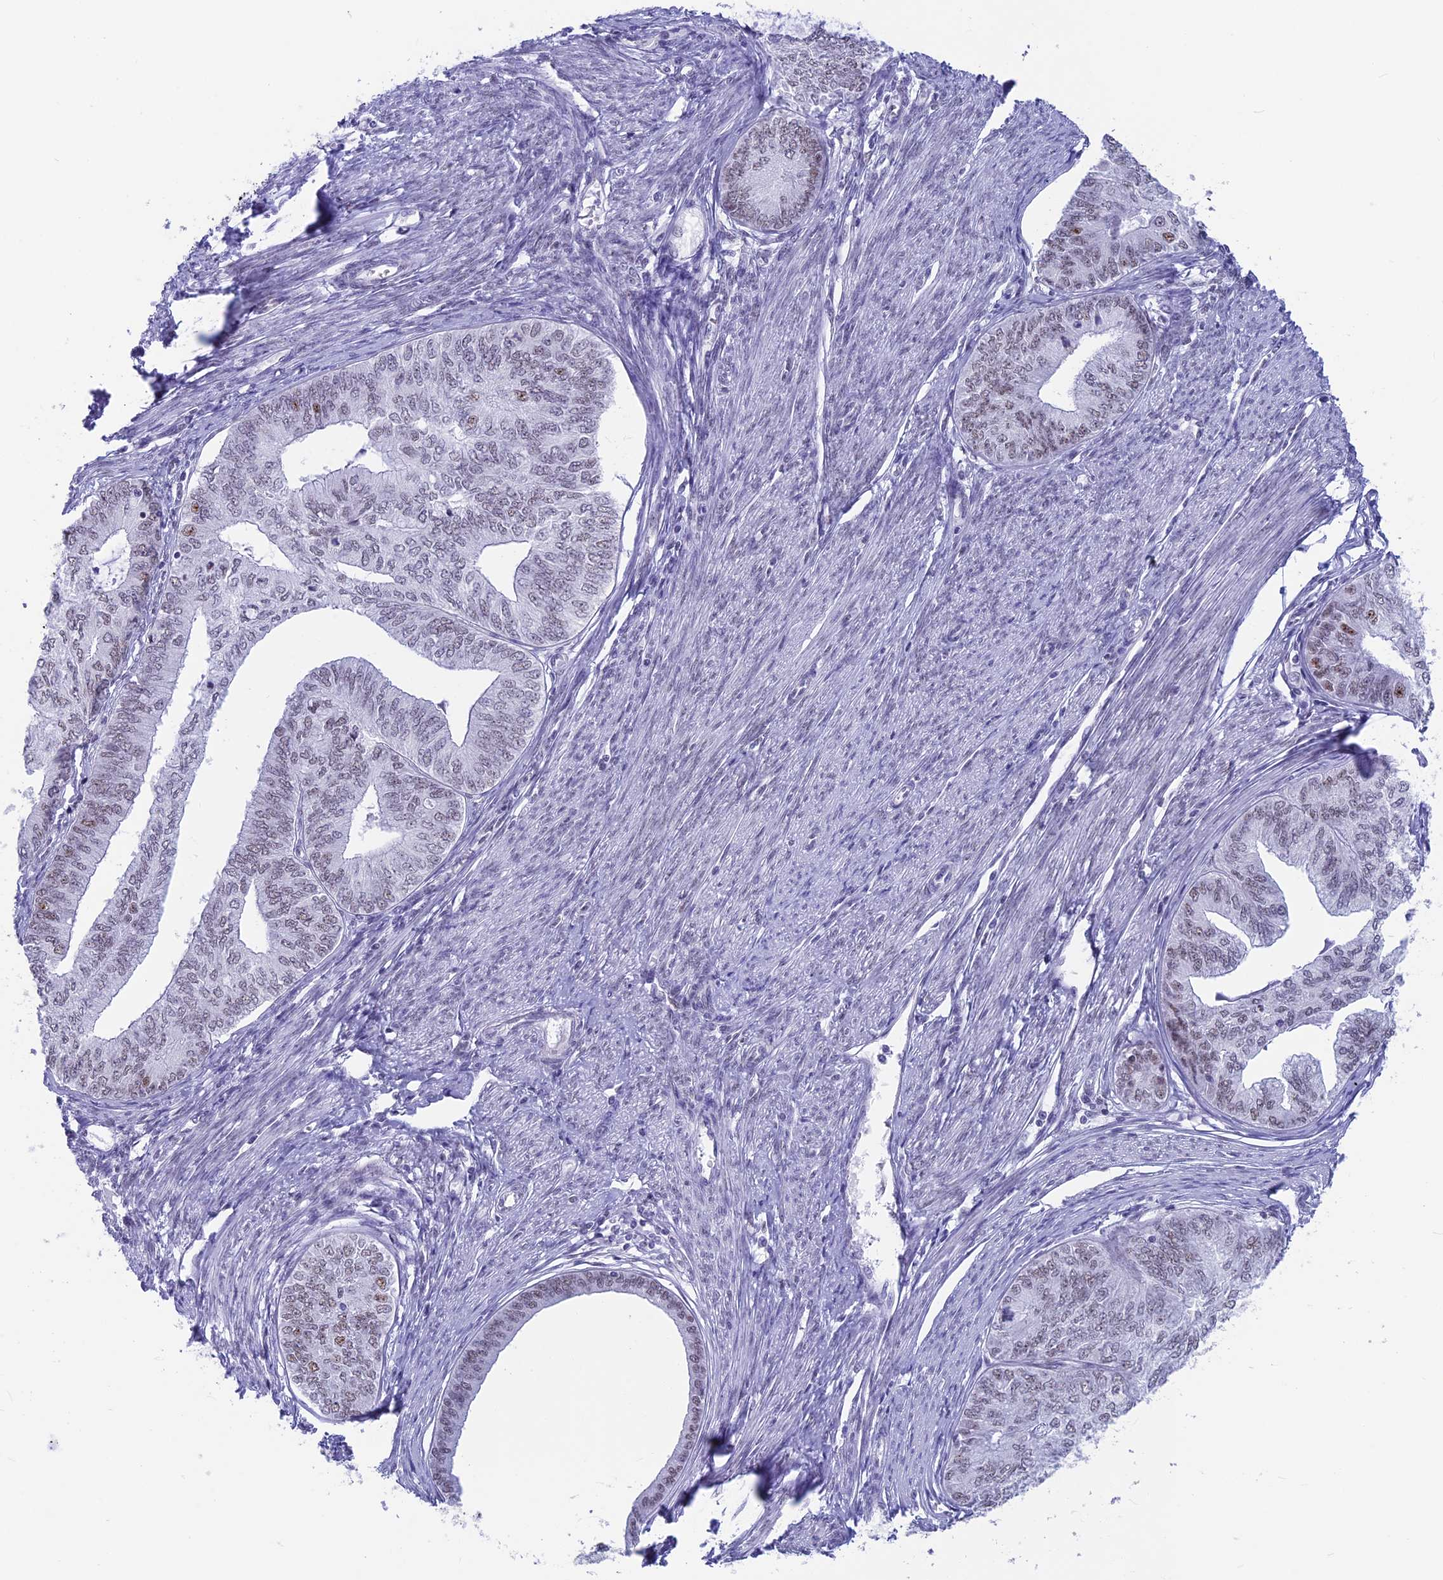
{"staining": {"intensity": "moderate", "quantity": "<25%", "location": "nuclear"}, "tissue": "endometrial cancer", "cell_type": "Tumor cells", "image_type": "cancer", "snomed": [{"axis": "morphology", "description": "Adenocarcinoma, NOS"}, {"axis": "topography", "description": "Endometrium"}], "caption": "Adenocarcinoma (endometrial) tissue demonstrates moderate nuclear expression in about <25% of tumor cells, visualized by immunohistochemistry.", "gene": "SRSF5", "patient": {"sex": "female", "age": 68}}